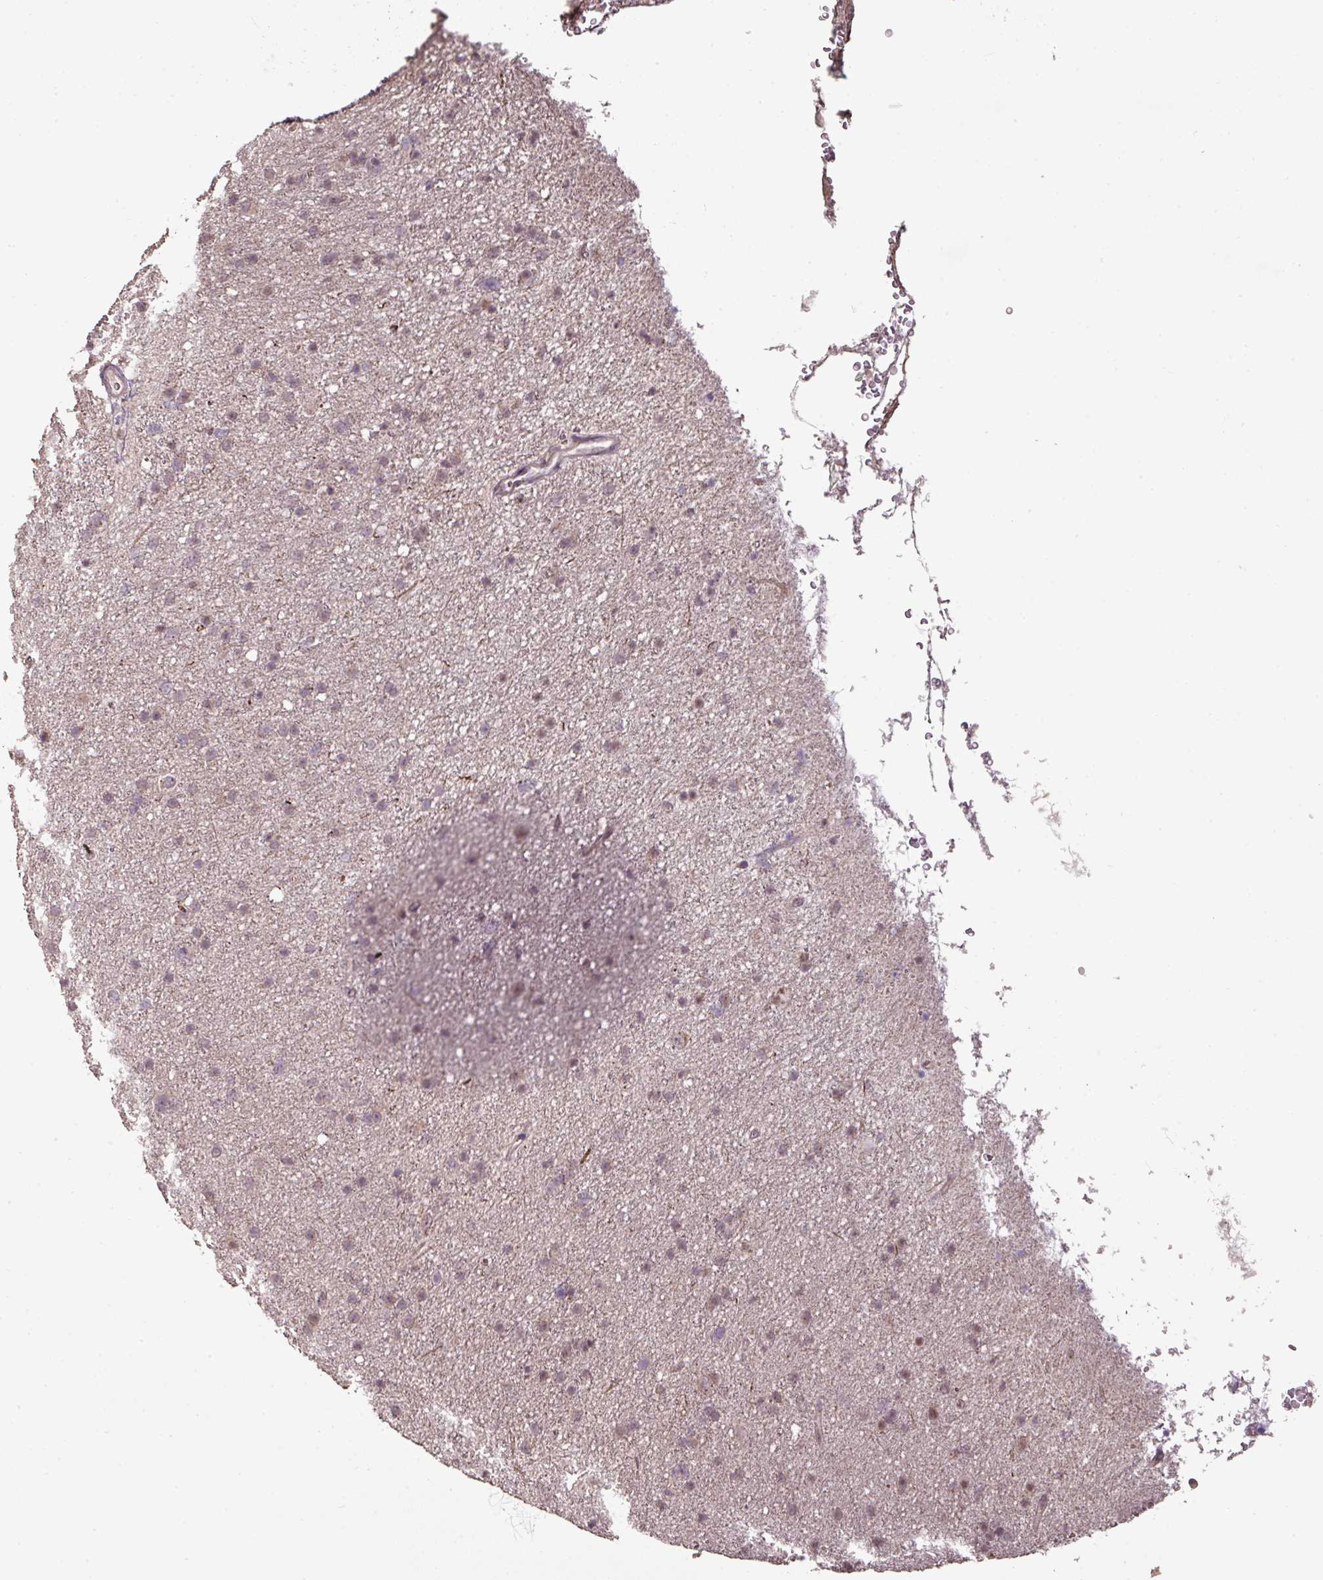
{"staining": {"intensity": "weak", "quantity": "25%-75%", "location": "cytoplasmic/membranous"}, "tissue": "glioma", "cell_type": "Tumor cells", "image_type": "cancer", "snomed": [{"axis": "morphology", "description": "Glioma, malignant, Low grade"}, {"axis": "topography", "description": "Cerebral cortex"}], "caption": "Brown immunohistochemical staining in human glioma shows weak cytoplasmic/membranous expression in about 25%-75% of tumor cells. (Stains: DAB (3,3'-diaminobenzidine) in brown, nuclei in blue, Microscopy: brightfield microscopy at high magnification).", "gene": "CXCR5", "patient": {"sex": "female", "age": 39}}